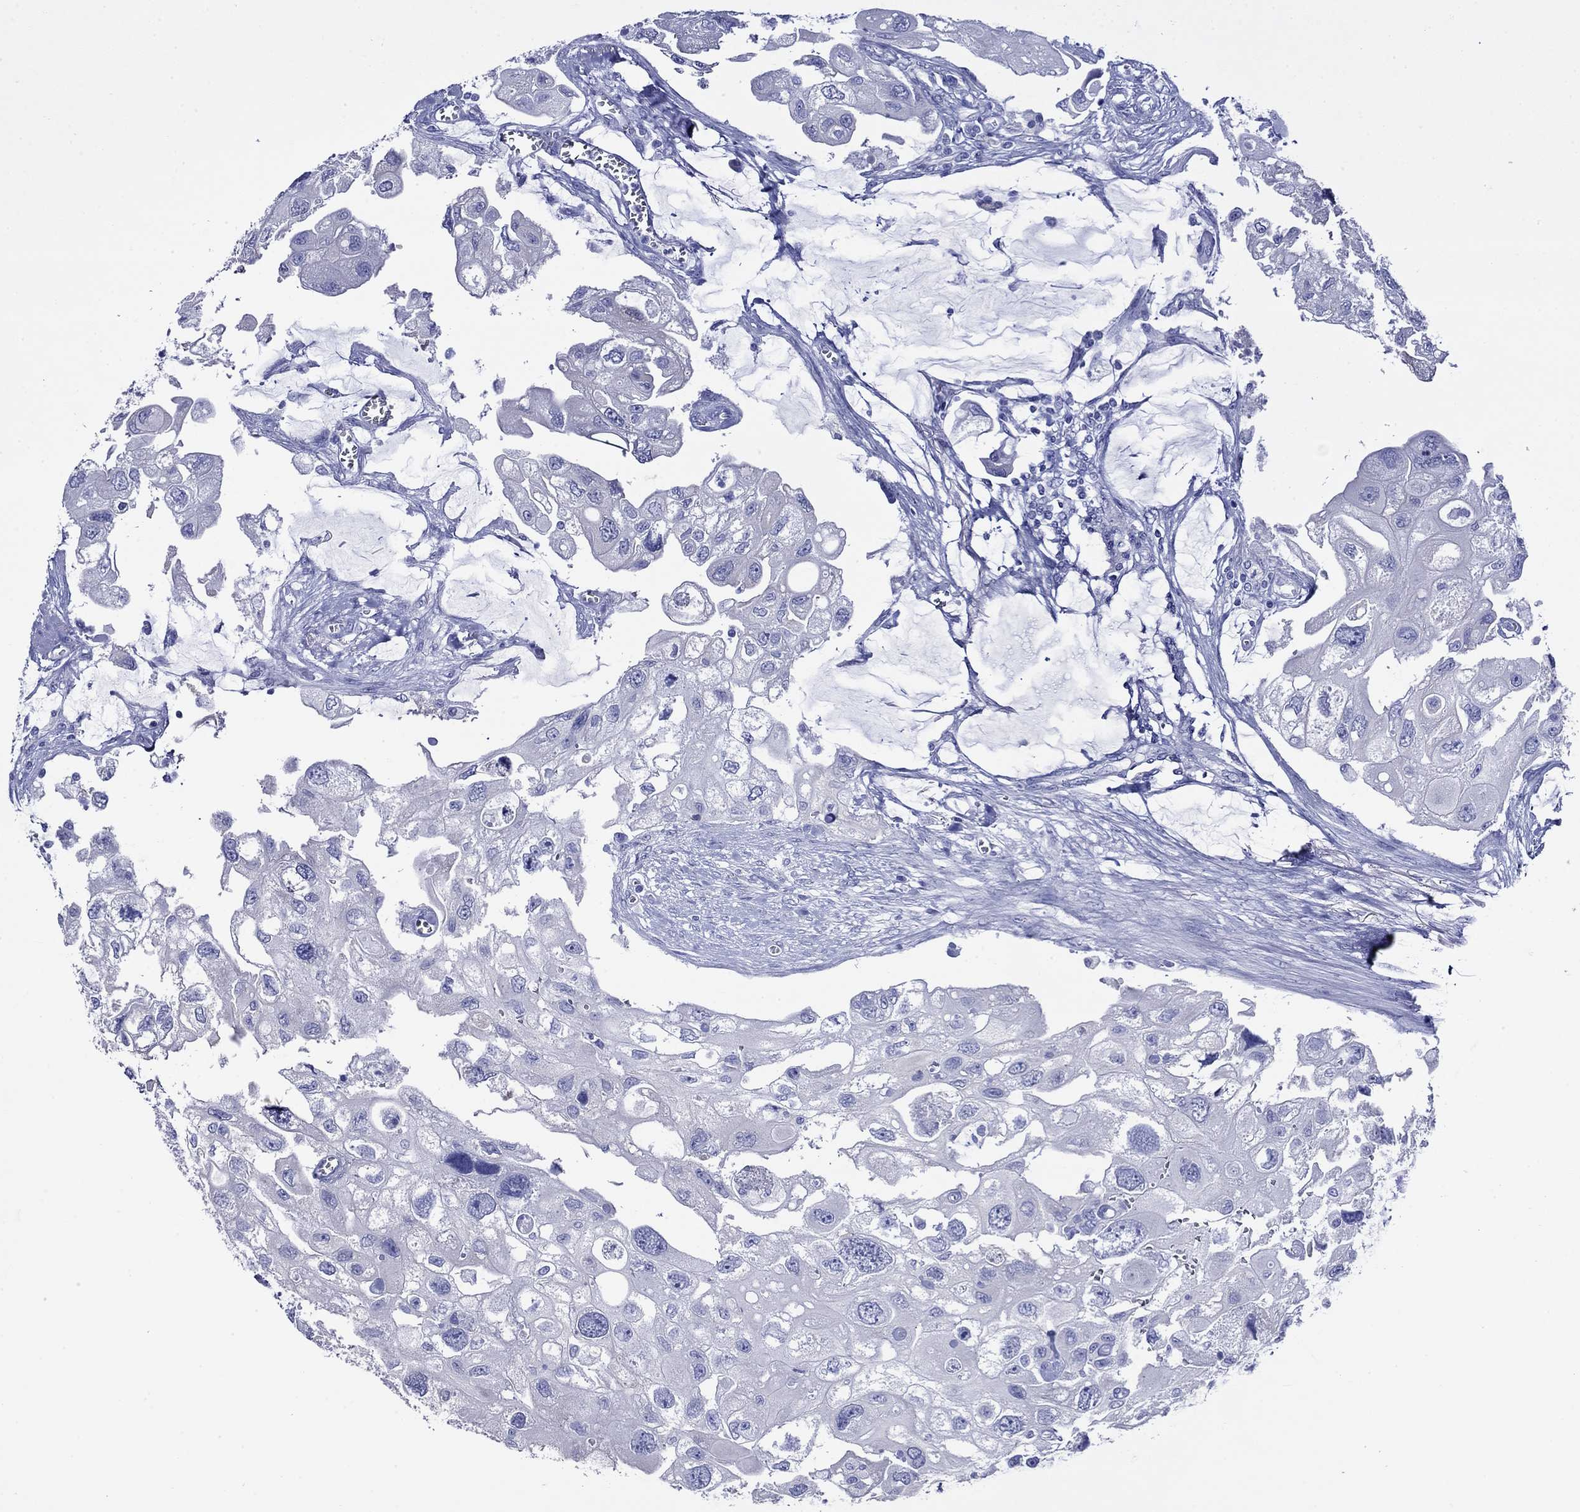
{"staining": {"intensity": "negative", "quantity": "none", "location": "none"}, "tissue": "urothelial cancer", "cell_type": "Tumor cells", "image_type": "cancer", "snomed": [{"axis": "morphology", "description": "Urothelial carcinoma, High grade"}, {"axis": "topography", "description": "Urinary bladder"}], "caption": "Human high-grade urothelial carcinoma stained for a protein using IHC shows no positivity in tumor cells.", "gene": "GIP", "patient": {"sex": "male", "age": 59}}